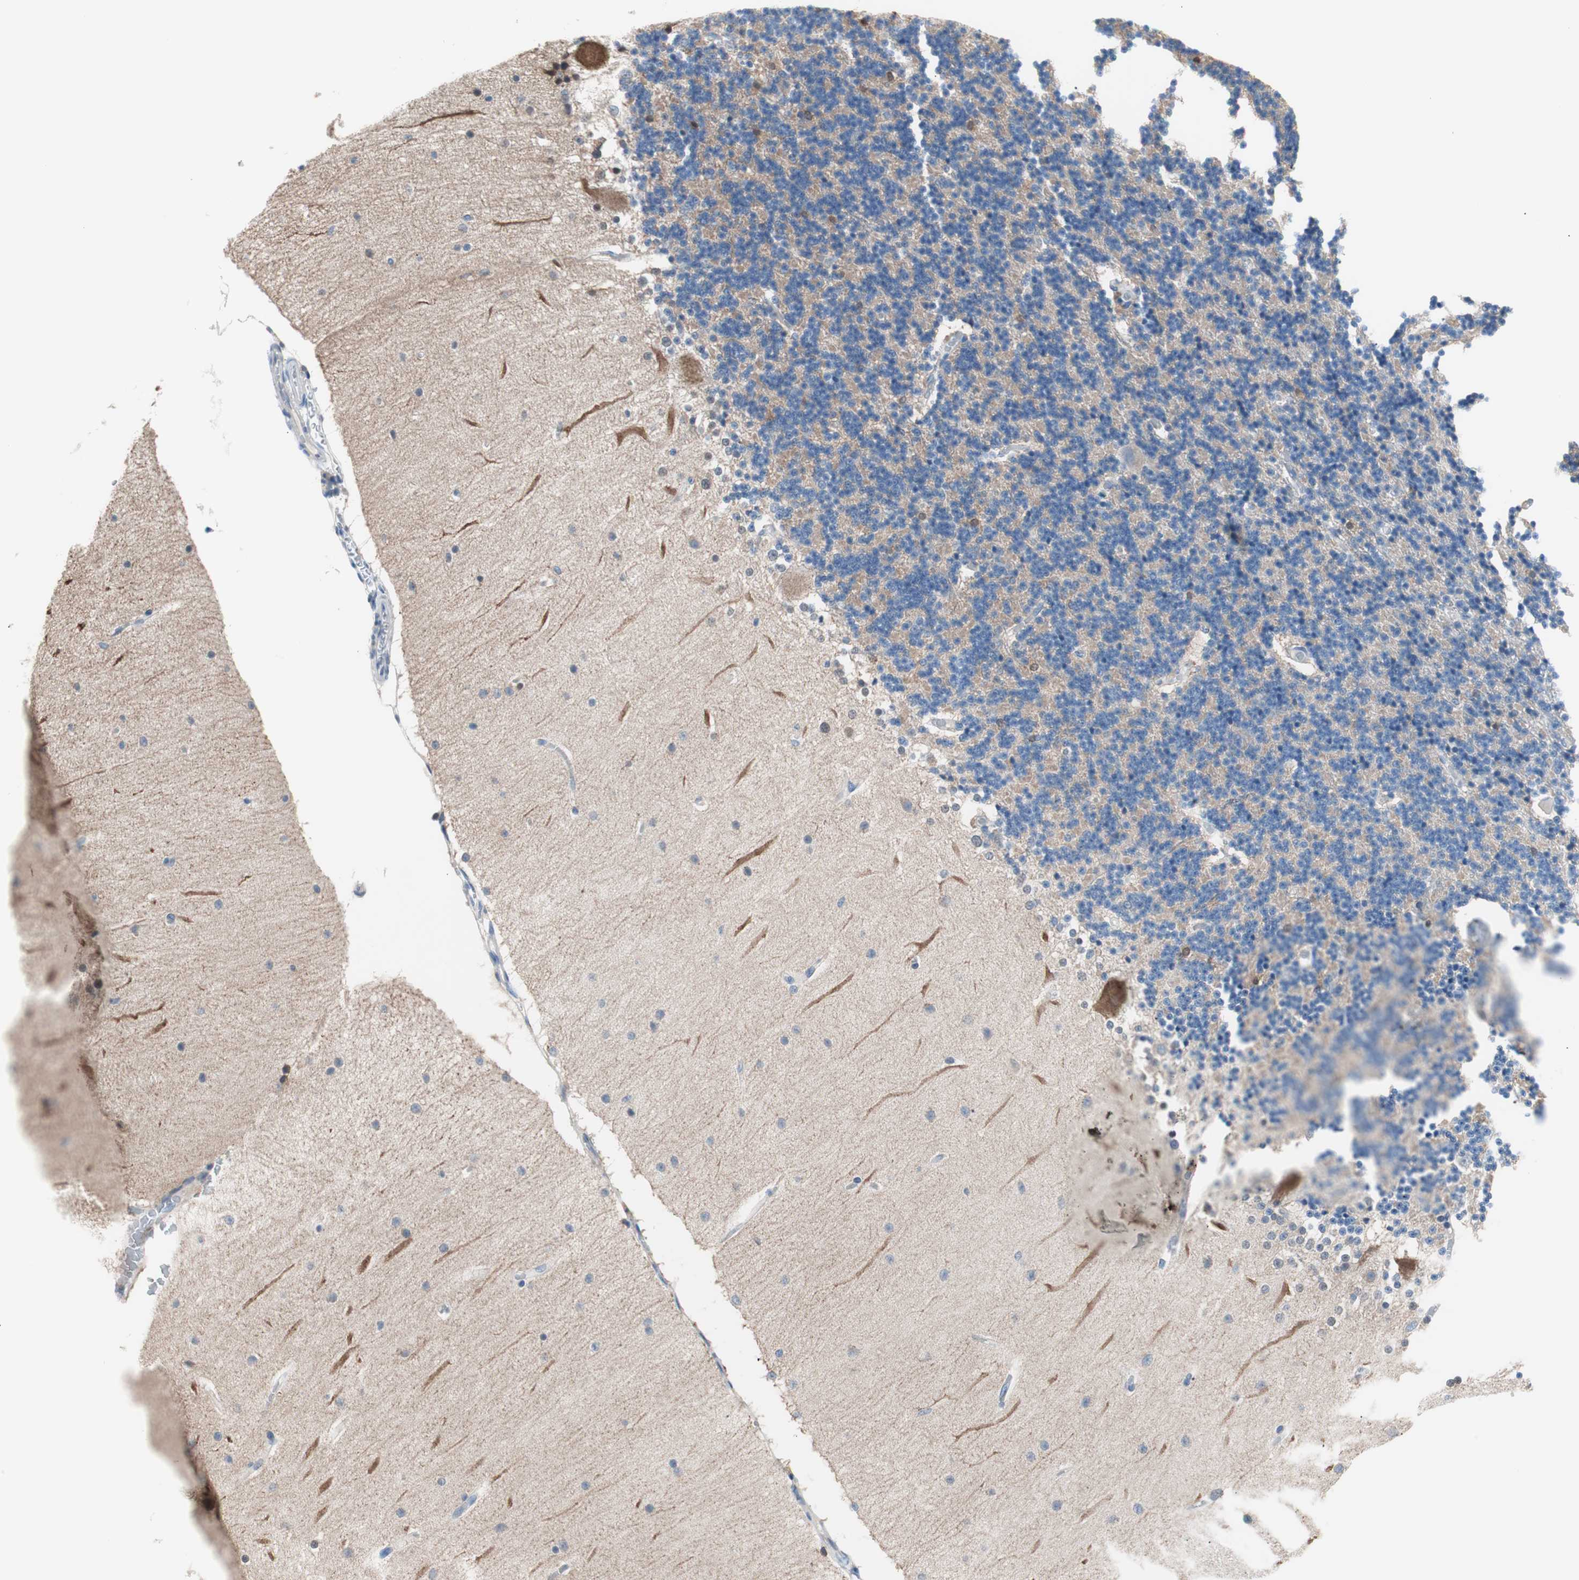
{"staining": {"intensity": "weak", "quantity": "<25%", "location": "cytoplasmic/membranous"}, "tissue": "cerebellum", "cell_type": "Cells in granular layer", "image_type": "normal", "snomed": [{"axis": "morphology", "description": "Normal tissue, NOS"}, {"axis": "topography", "description": "Cerebellum"}], "caption": "Human cerebellum stained for a protein using immunohistochemistry (IHC) exhibits no expression in cells in granular layer.", "gene": "VIL1", "patient": {"sex": "female", "age": 54}}